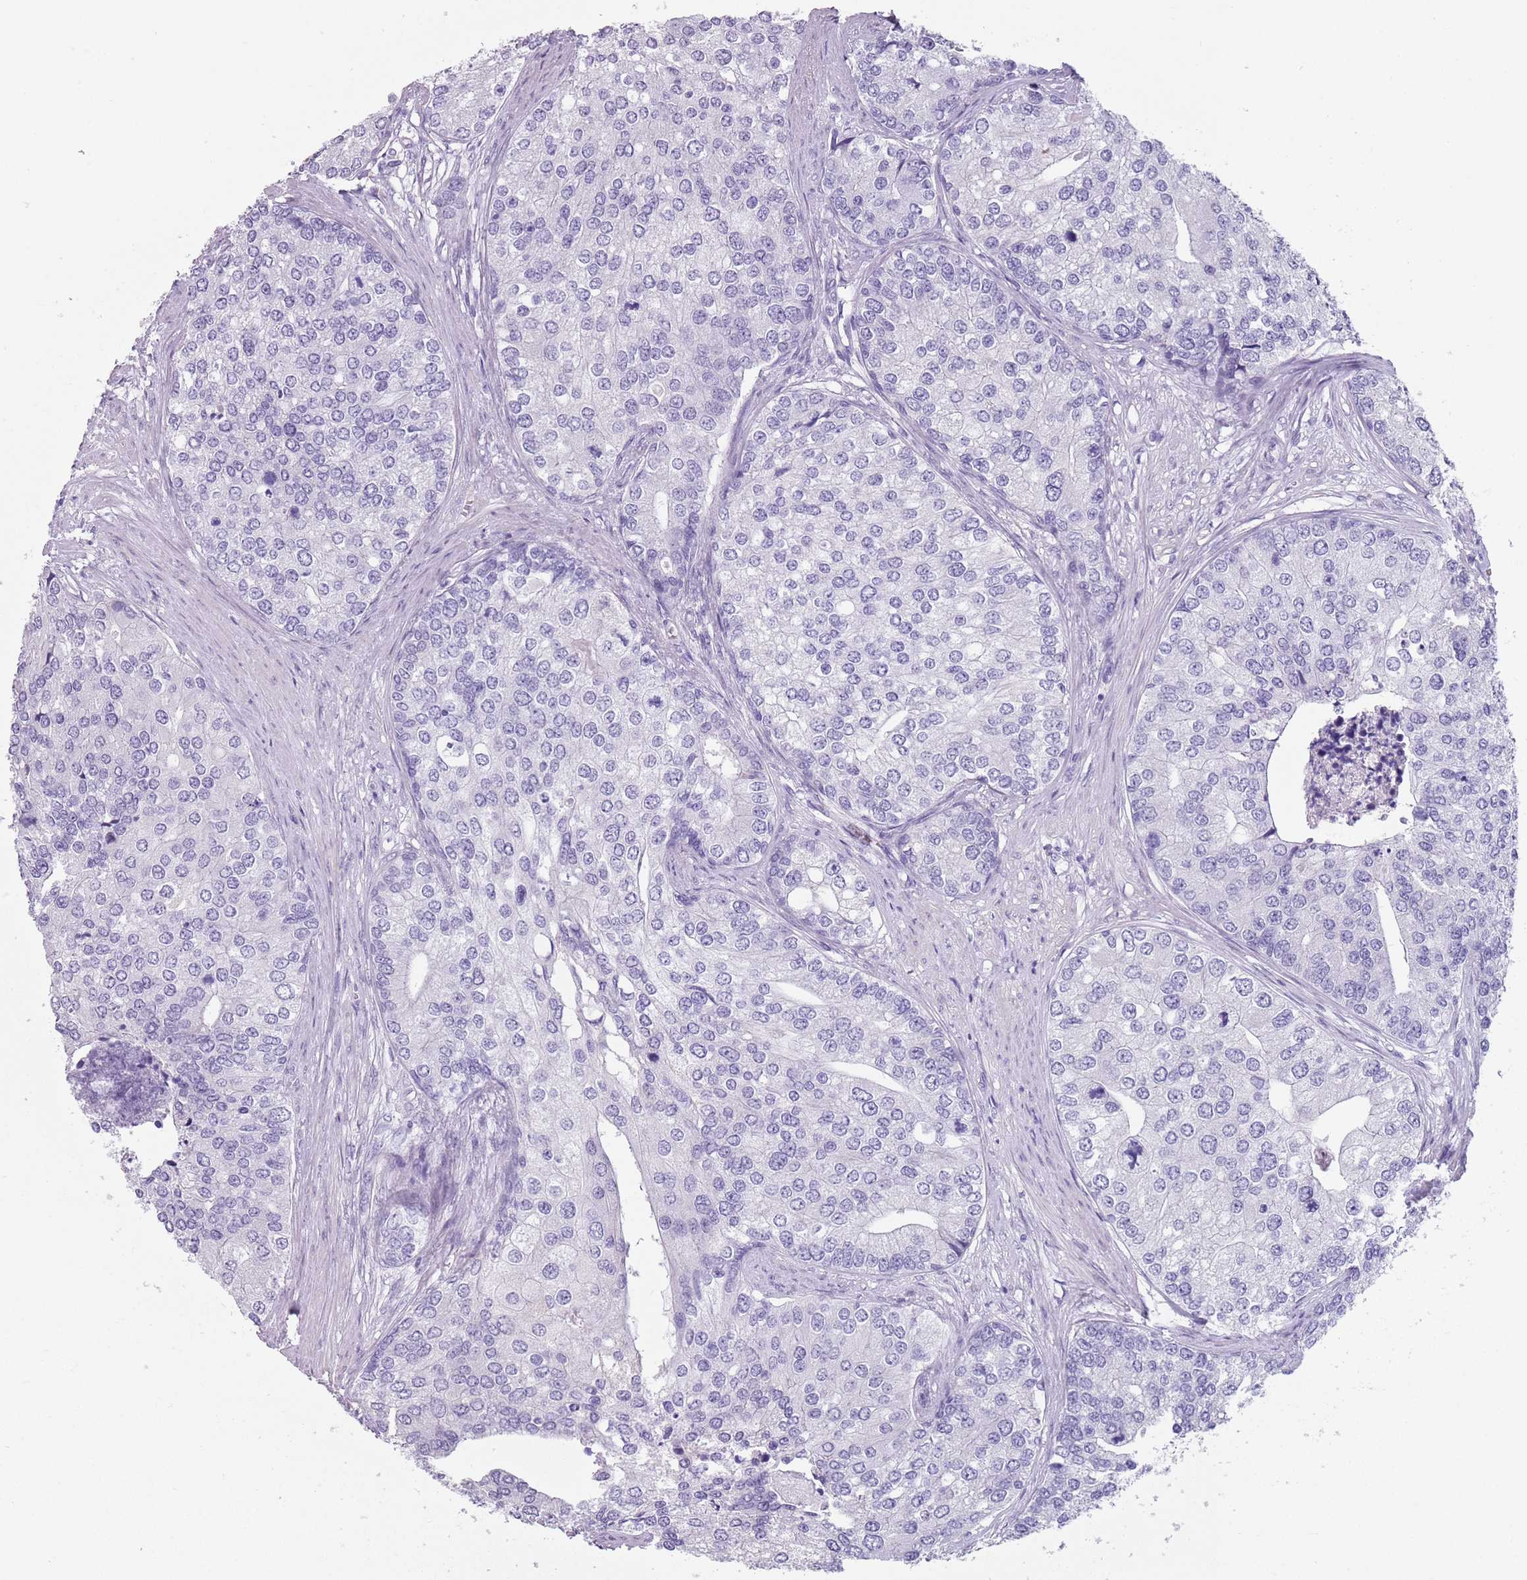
{"staining": {"intensity": "negative", "quantity": "none", "location": "none"}, "tissue": "prostate cancer", "cell_type": "Tumor cells", "image_type": "cancer", "snomed": [{"axis": "morphology", "description": "Adenocarcinoma, High grade"}, {"axis": "topography", "description": "Prostate"}], "caption": "This micrograph is of prostate cancer stained with immunohistochemistry to label a protein in brown with the nuclei are counter-stained blue. There is no staining in tumor cells.", "gene": "SPESP1", "patient": {"sex": "male", "age": 62}}